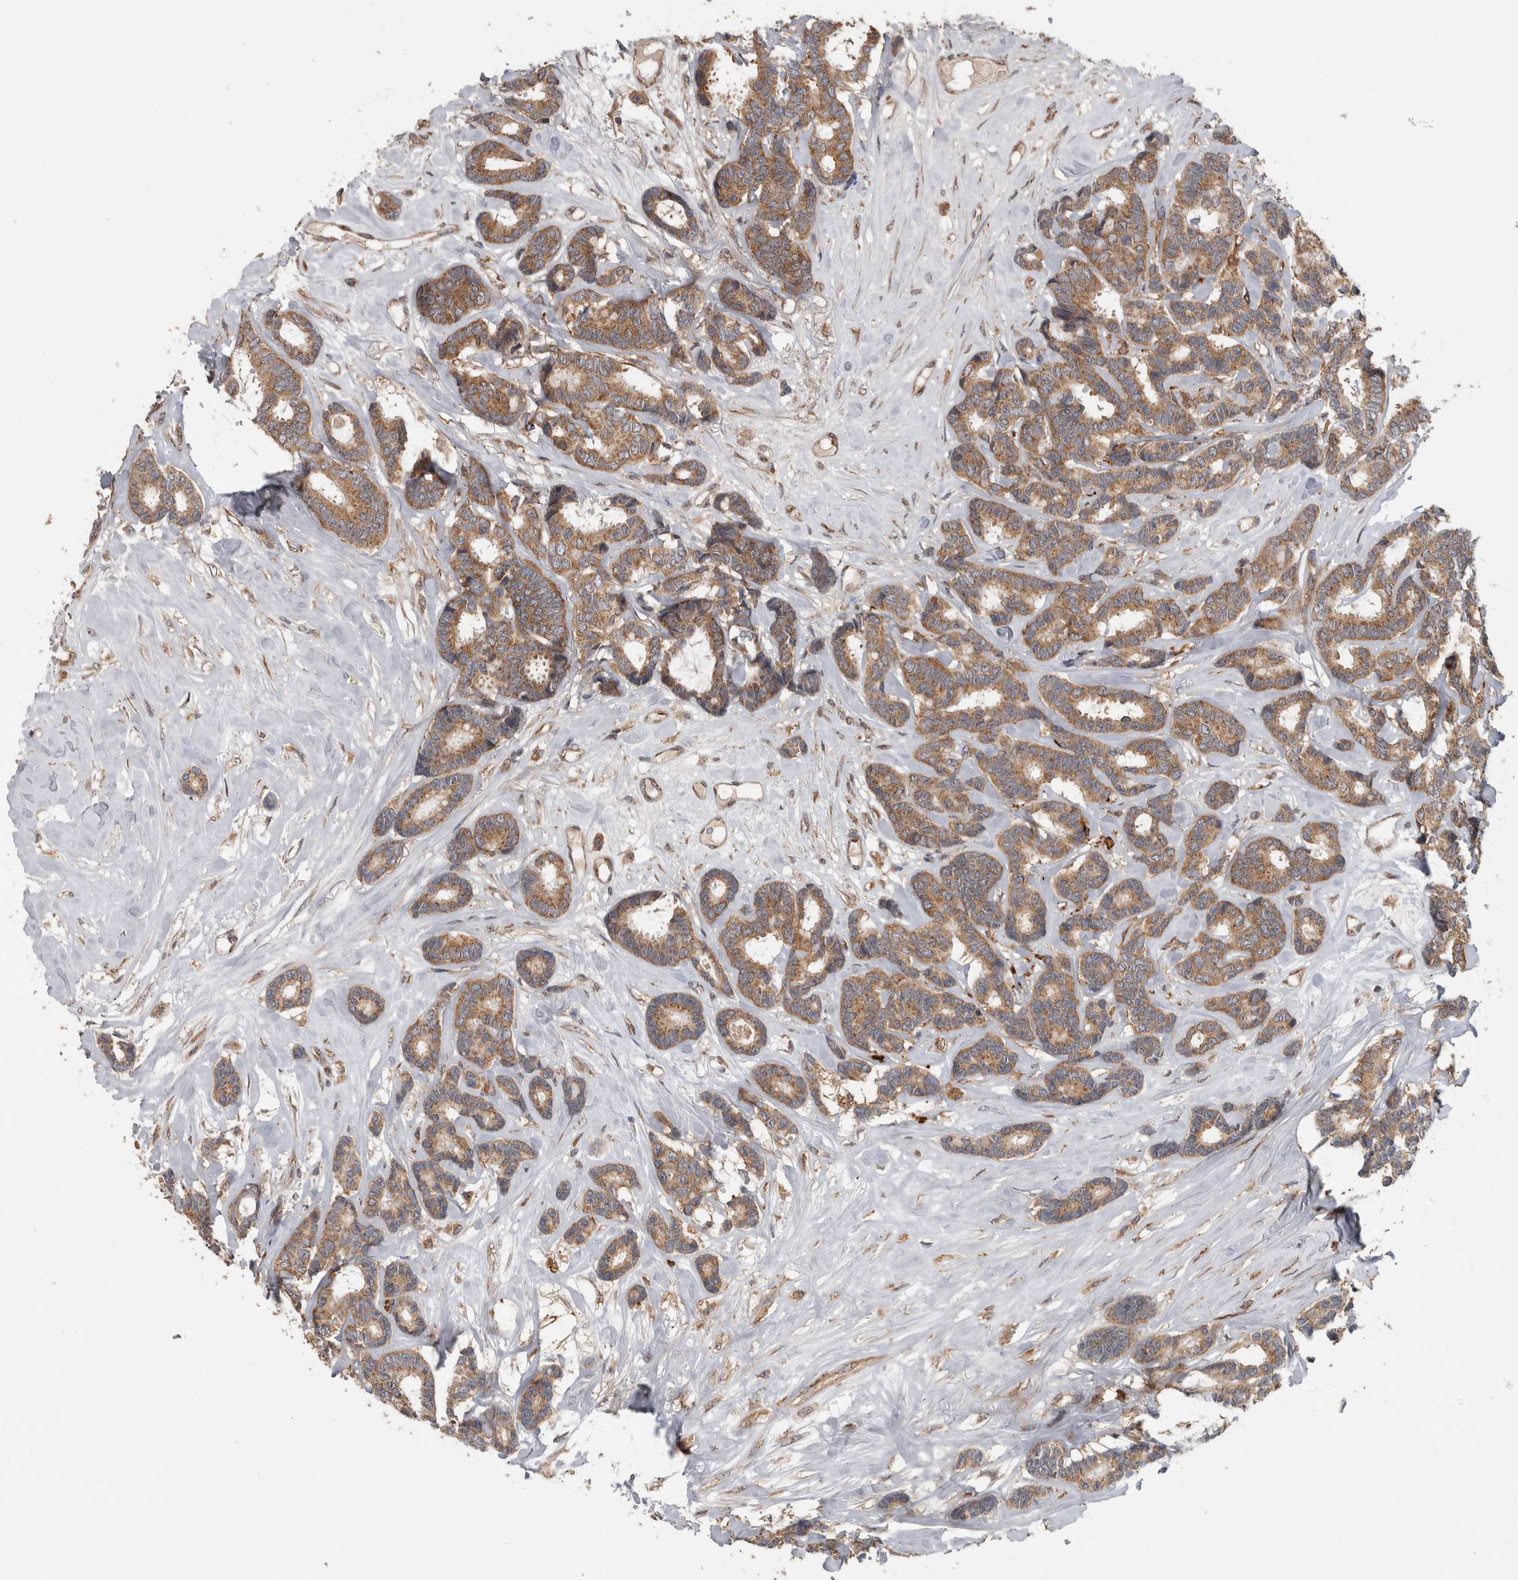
{"staining": {"intensity": "moderate", "quantity": ">75%", "location": "cytoplasmic/membranous"}, "tissue": "breast cancer", "cell_type": "Tumor cells", "image_type": "cancer", "snomed": [{"axis": "morphology", "description": "Duct carcinoma"}, {"axis": "topography", "description": "Breast"}], "caption": "Tumor cells display moderate cytoplasmic/membranous positivity in approximately >75% of cells in breast cancer.", "gene": "ATXN2", "patient": {"sex": "female", "age": 87}}